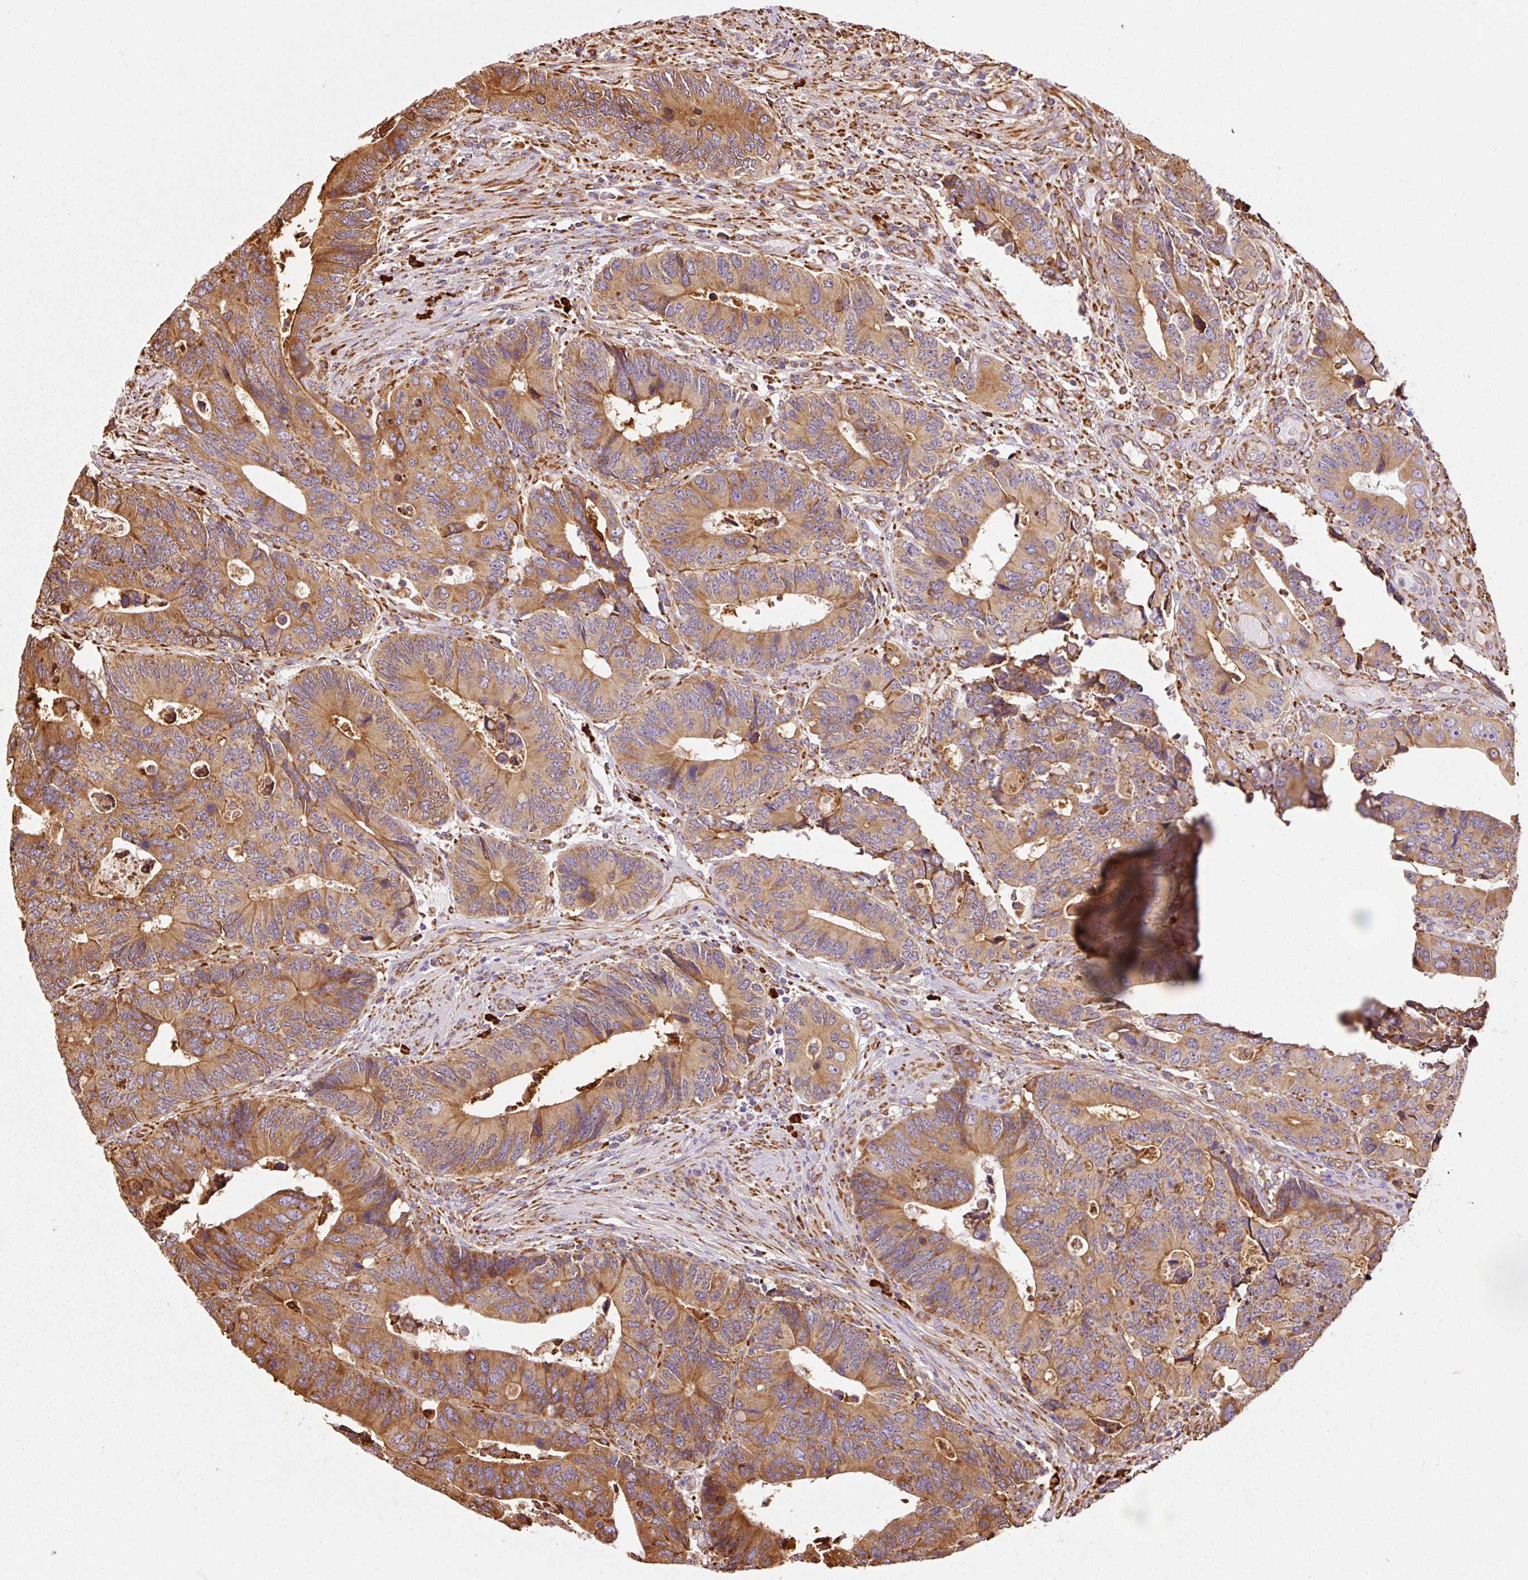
{"staining": {"intensity": "moderate", "quantity": ">75%", "location": "cytoplasmic/membranous"}, "tissue": "colorectal cancer", "cell_type": "Tumor cells", "image_type": "cancer", "snomed": [{"axis": "morphology", "description": "Adenocarcinoma, NOS"}, {"axis": "topography", "description": "Colon"}], "caption": "Protein staining displays moderate cytoplasmic/membranous staining in about >75% of tumor cells in colorectal cancer (adenocarcinoma).", "gene": "KLC1", "patient": {"sex": "male", "age": 87}}